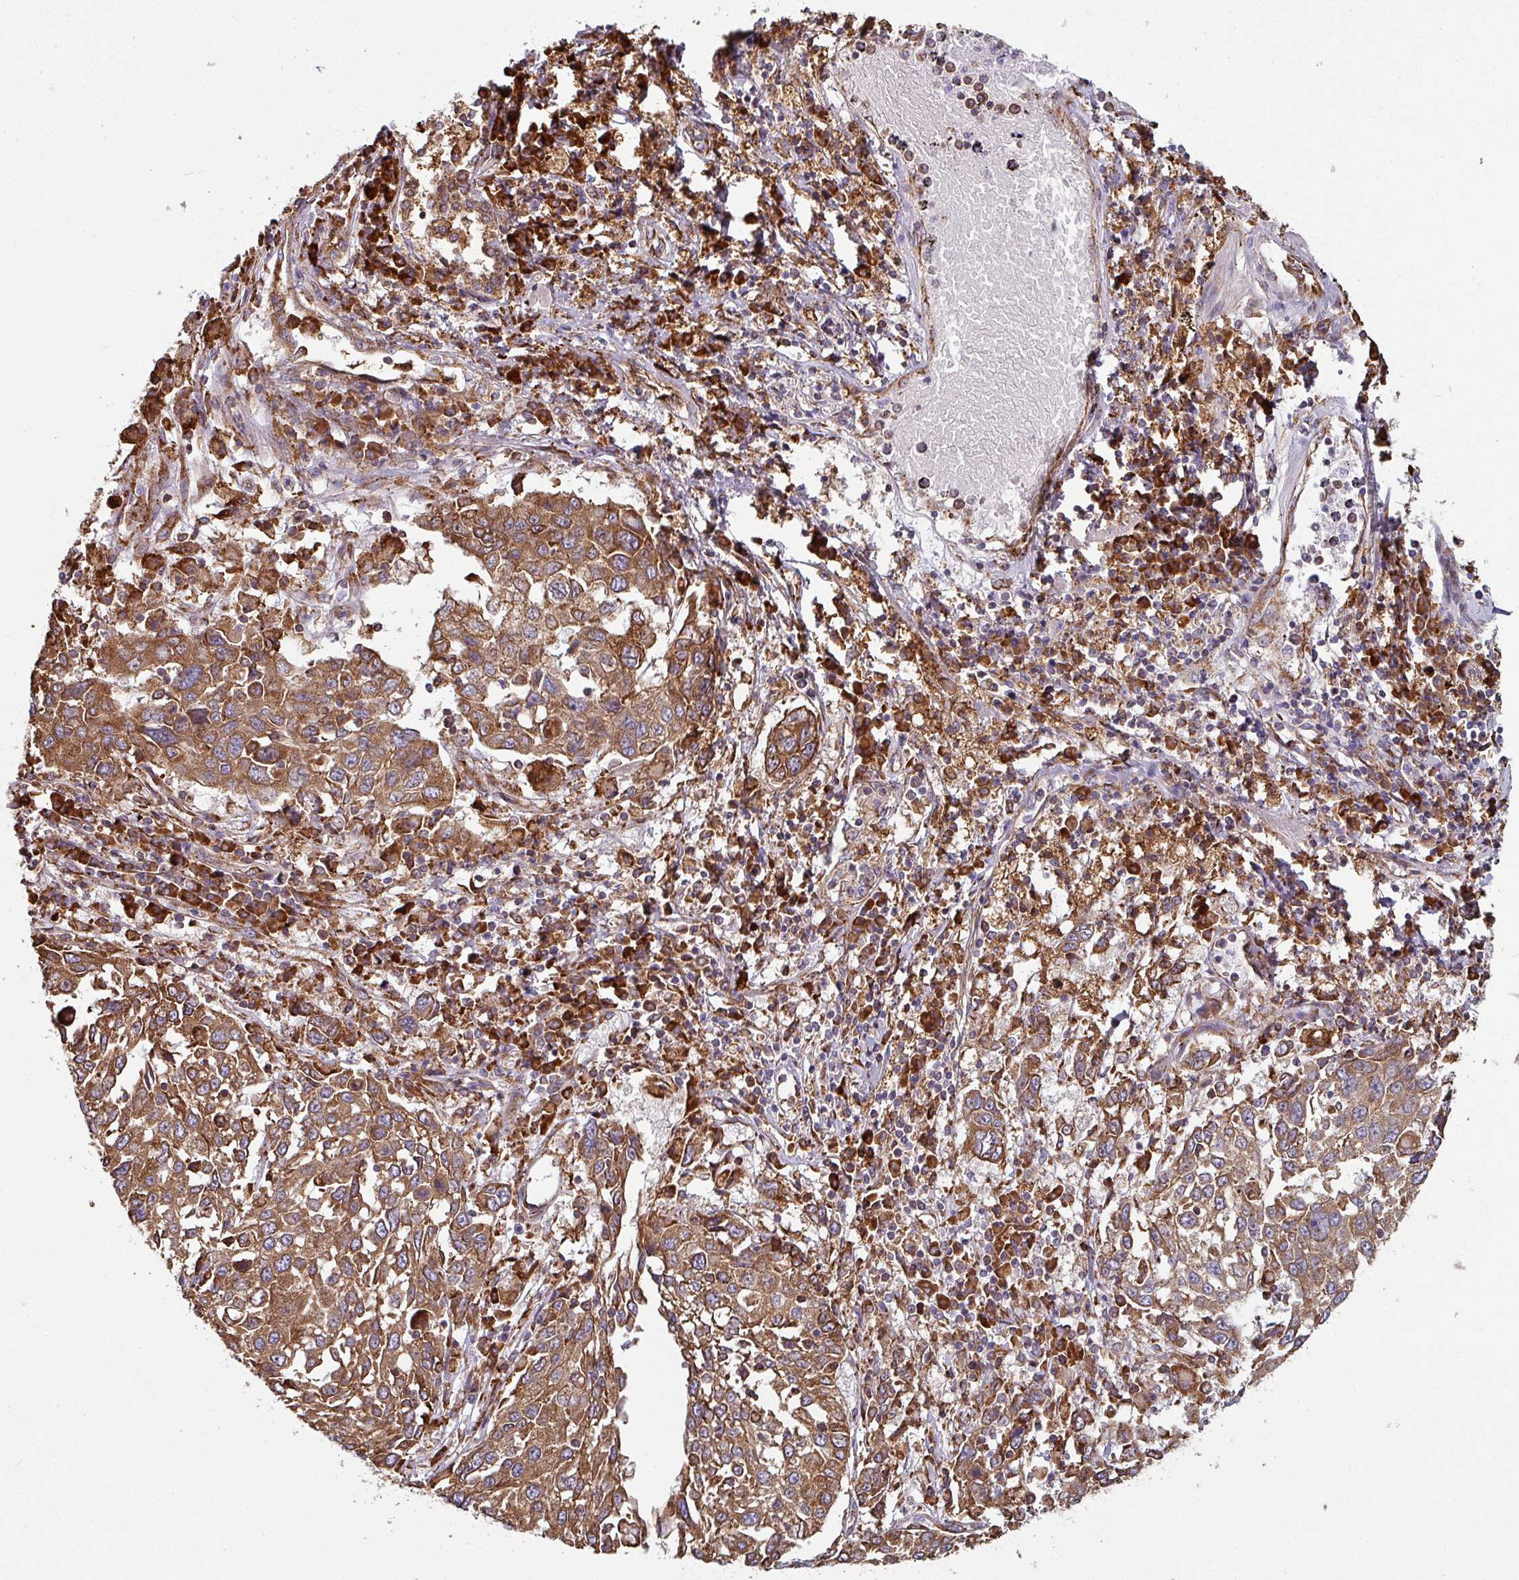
{"staining": {"intensity": "moderate", "quantity": ">75%", "location": "cytoplasmic/membranous"}, "tissue": "lung cancer", "cell_type": "Tumor cells", "image_type": "cancer", "snomed": [{"axis": "morphology", "description": "Squamous cell carcinoma, NOS"}, {"axis": "topography", "description": "Lung"}], "caption": "Protein staining exhibits moderate cytoplasmic/membranous staining in approximately >75% of tumor cells in lung squamous cell carcinoma.", "gene": "FAT4", "patient": {"sex": "male", "age": 65}}